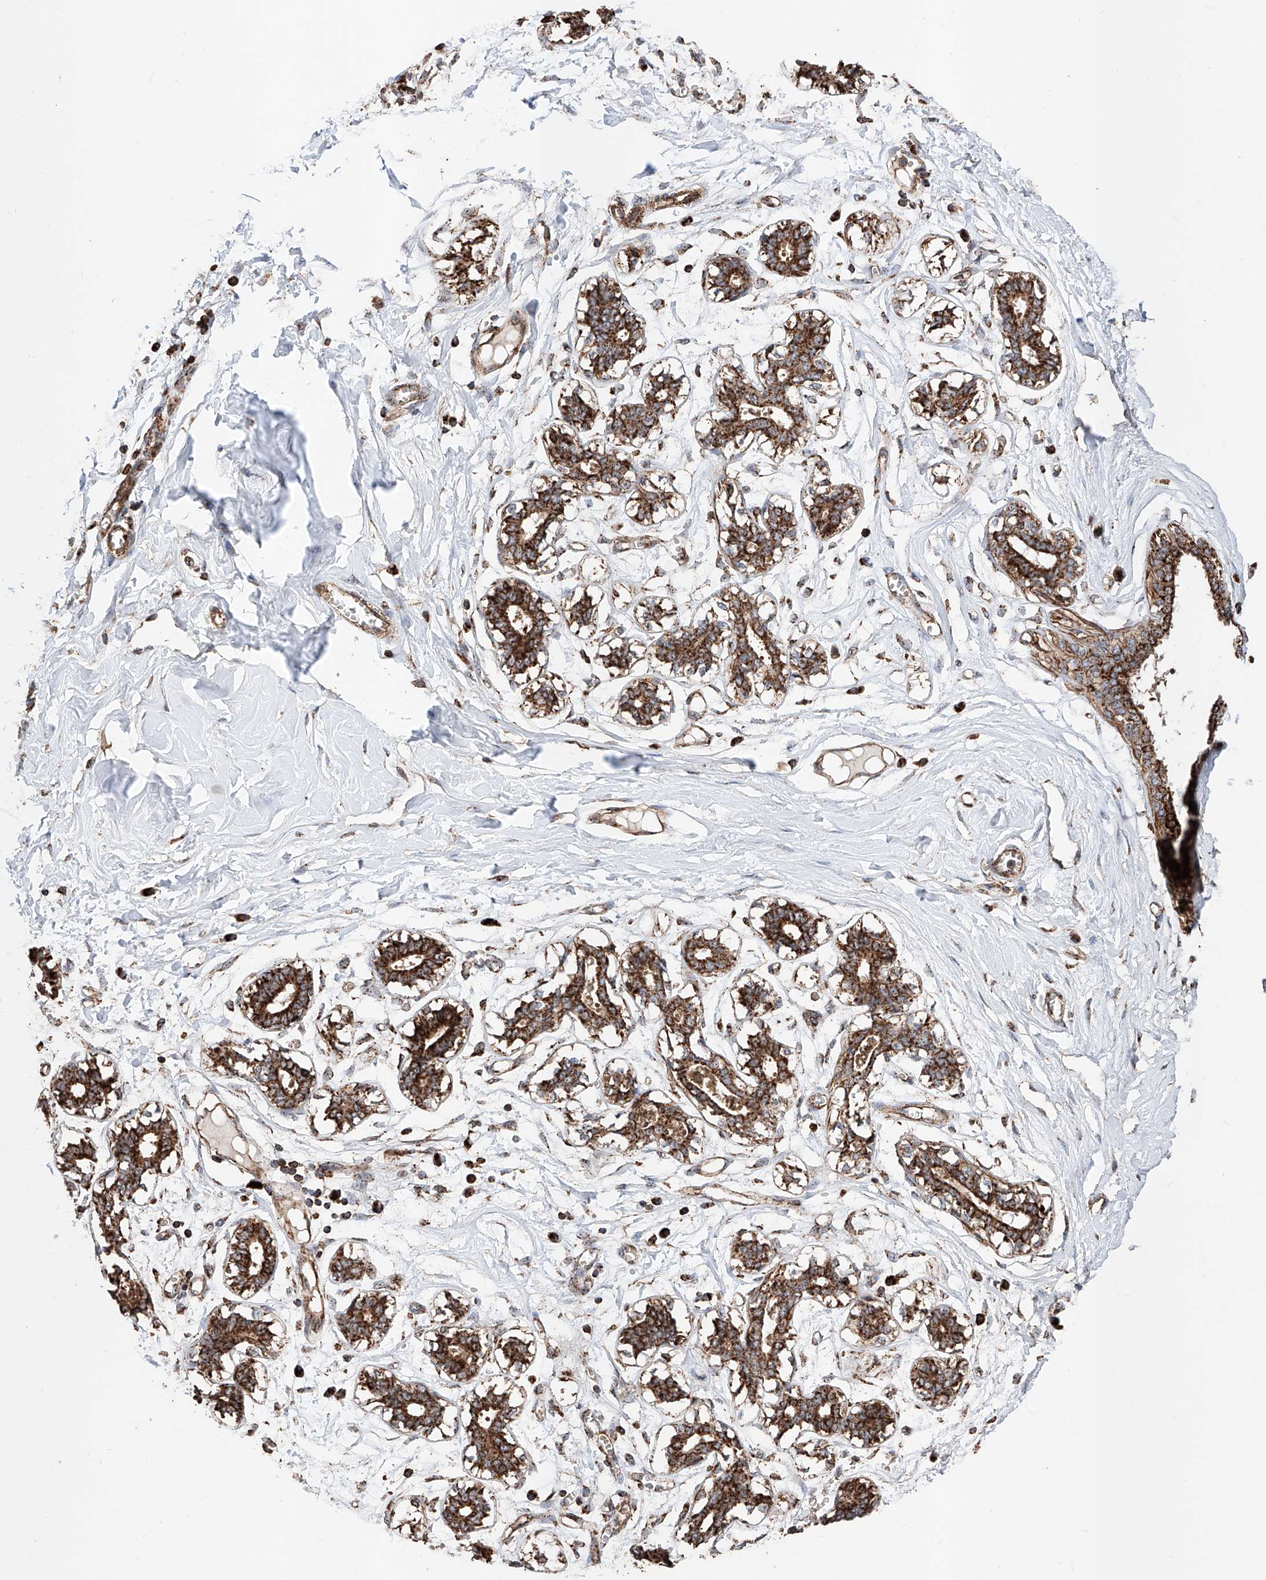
{"staining": {"intensity": "negative", "quantity": "none", "location": "none"}, "tissue": "breast", "cell_type": "Adipocytes", "image_type": "normal", "snomed": [{"axis": "morphology", "description": "Normal tissue, NOS"}, {"axis": "topography", "description": "Breast"}], "caption": "Immunohistochemistry histopathology image of normal breast: human breast stained with DAB reveals no significant protein staining in adipocytes.", "gene": "PISD", "patient": {"sex": "female", "age": 27}}